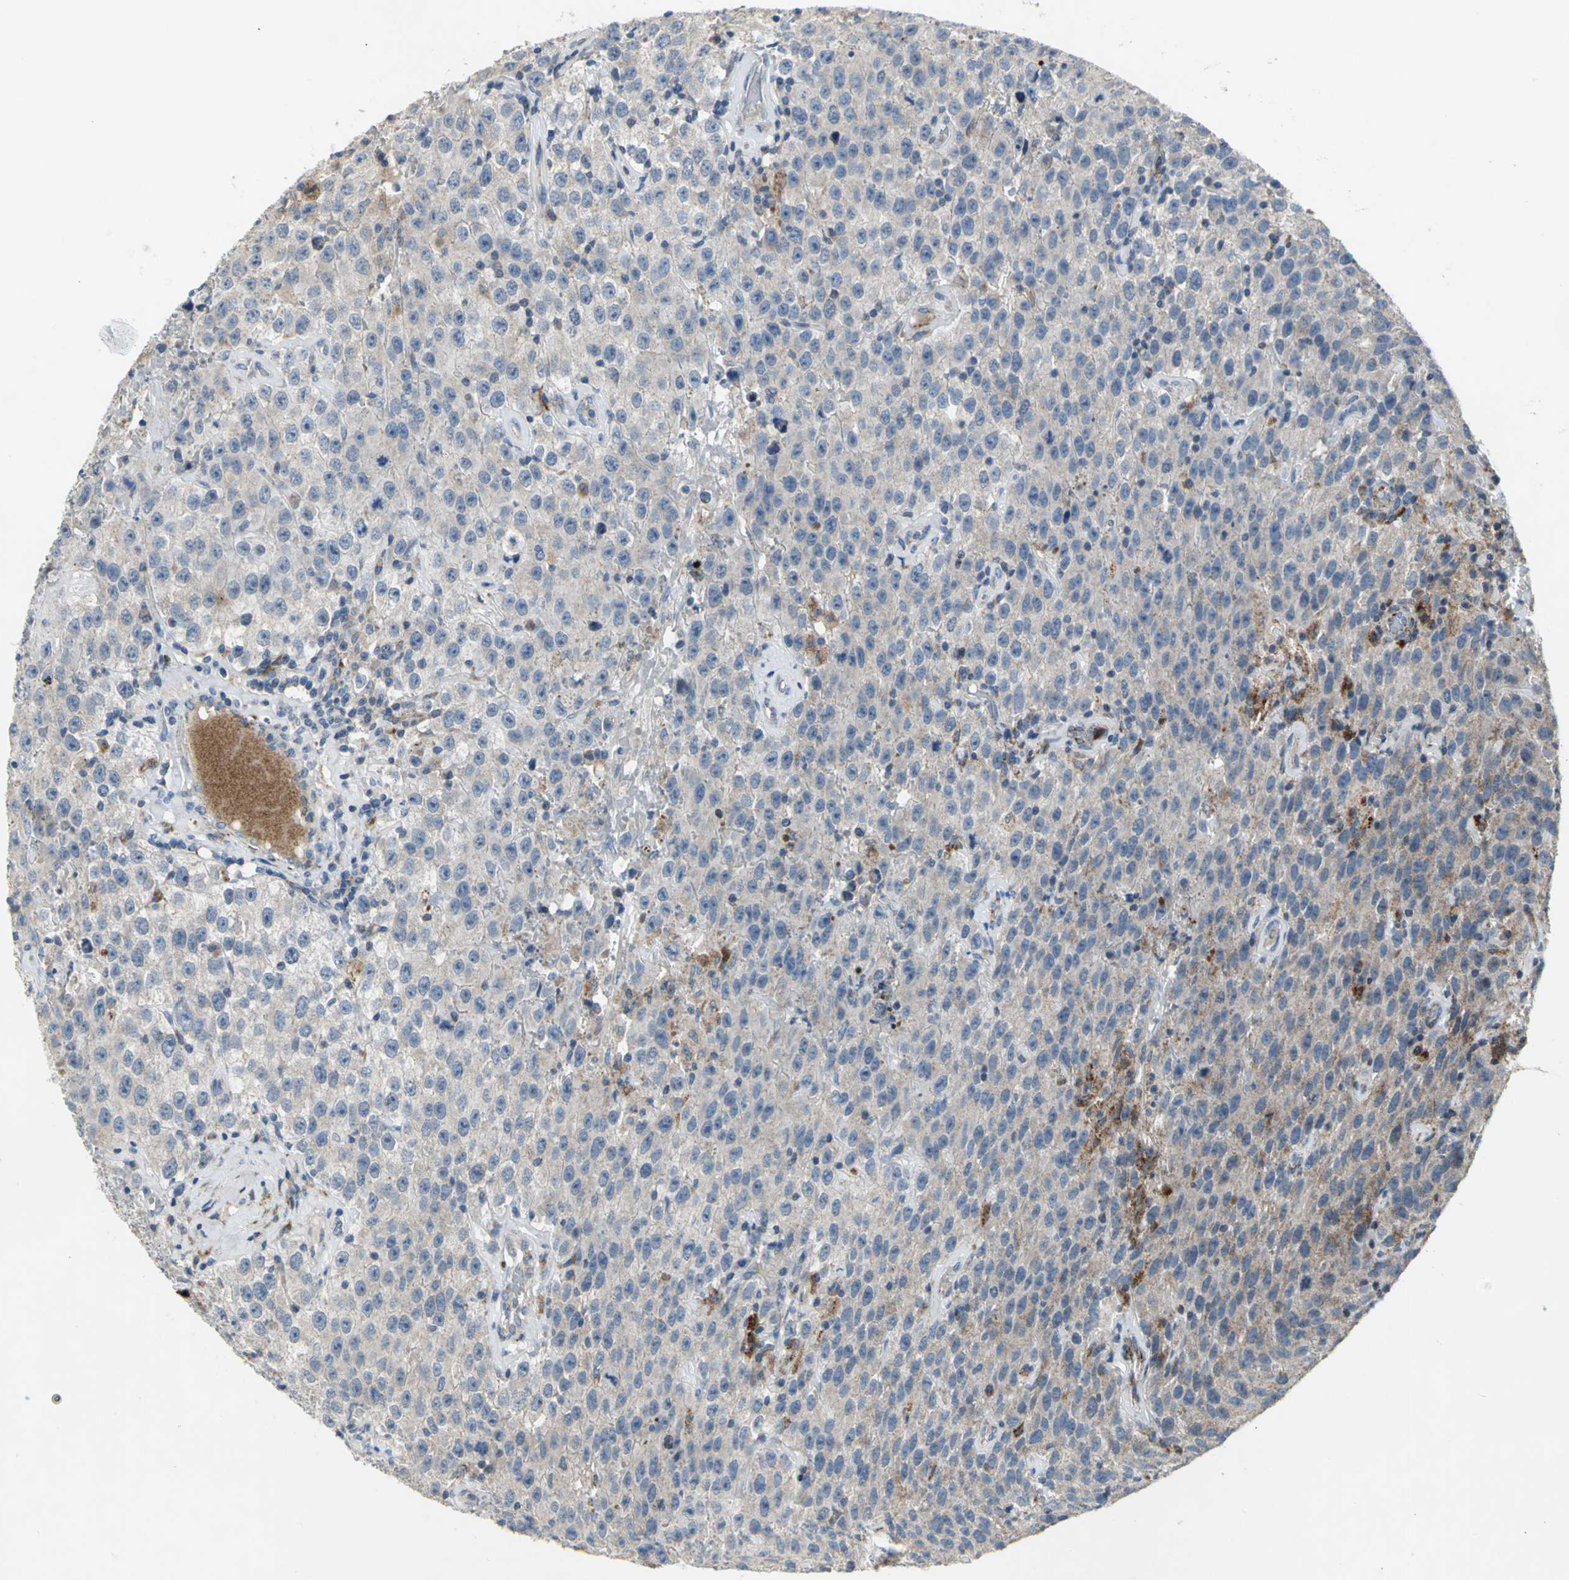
{"staining": {"intensity": "weak", "quantity": "25%-75%", "location": "cytoplasmic/membranous"}, "tissue": "testis cancer", "cell_type": "Tumor cells", "image_type": "cancer", "snomed": [{"axis": "morphology", "description": "Seminoma, NOS"}, {"axis": "topography", "description": "Testis"}], "caption": "Immunohistochemistry (IHC) image of seminoma (testis) stained for a protein (brown), which exhibits low levels of weak cytoplasmic/membranous staining in about 25%-75% of tumor cells.", "gene": "SPPL2B", "patient": {"sex": "male", "age": 52}}